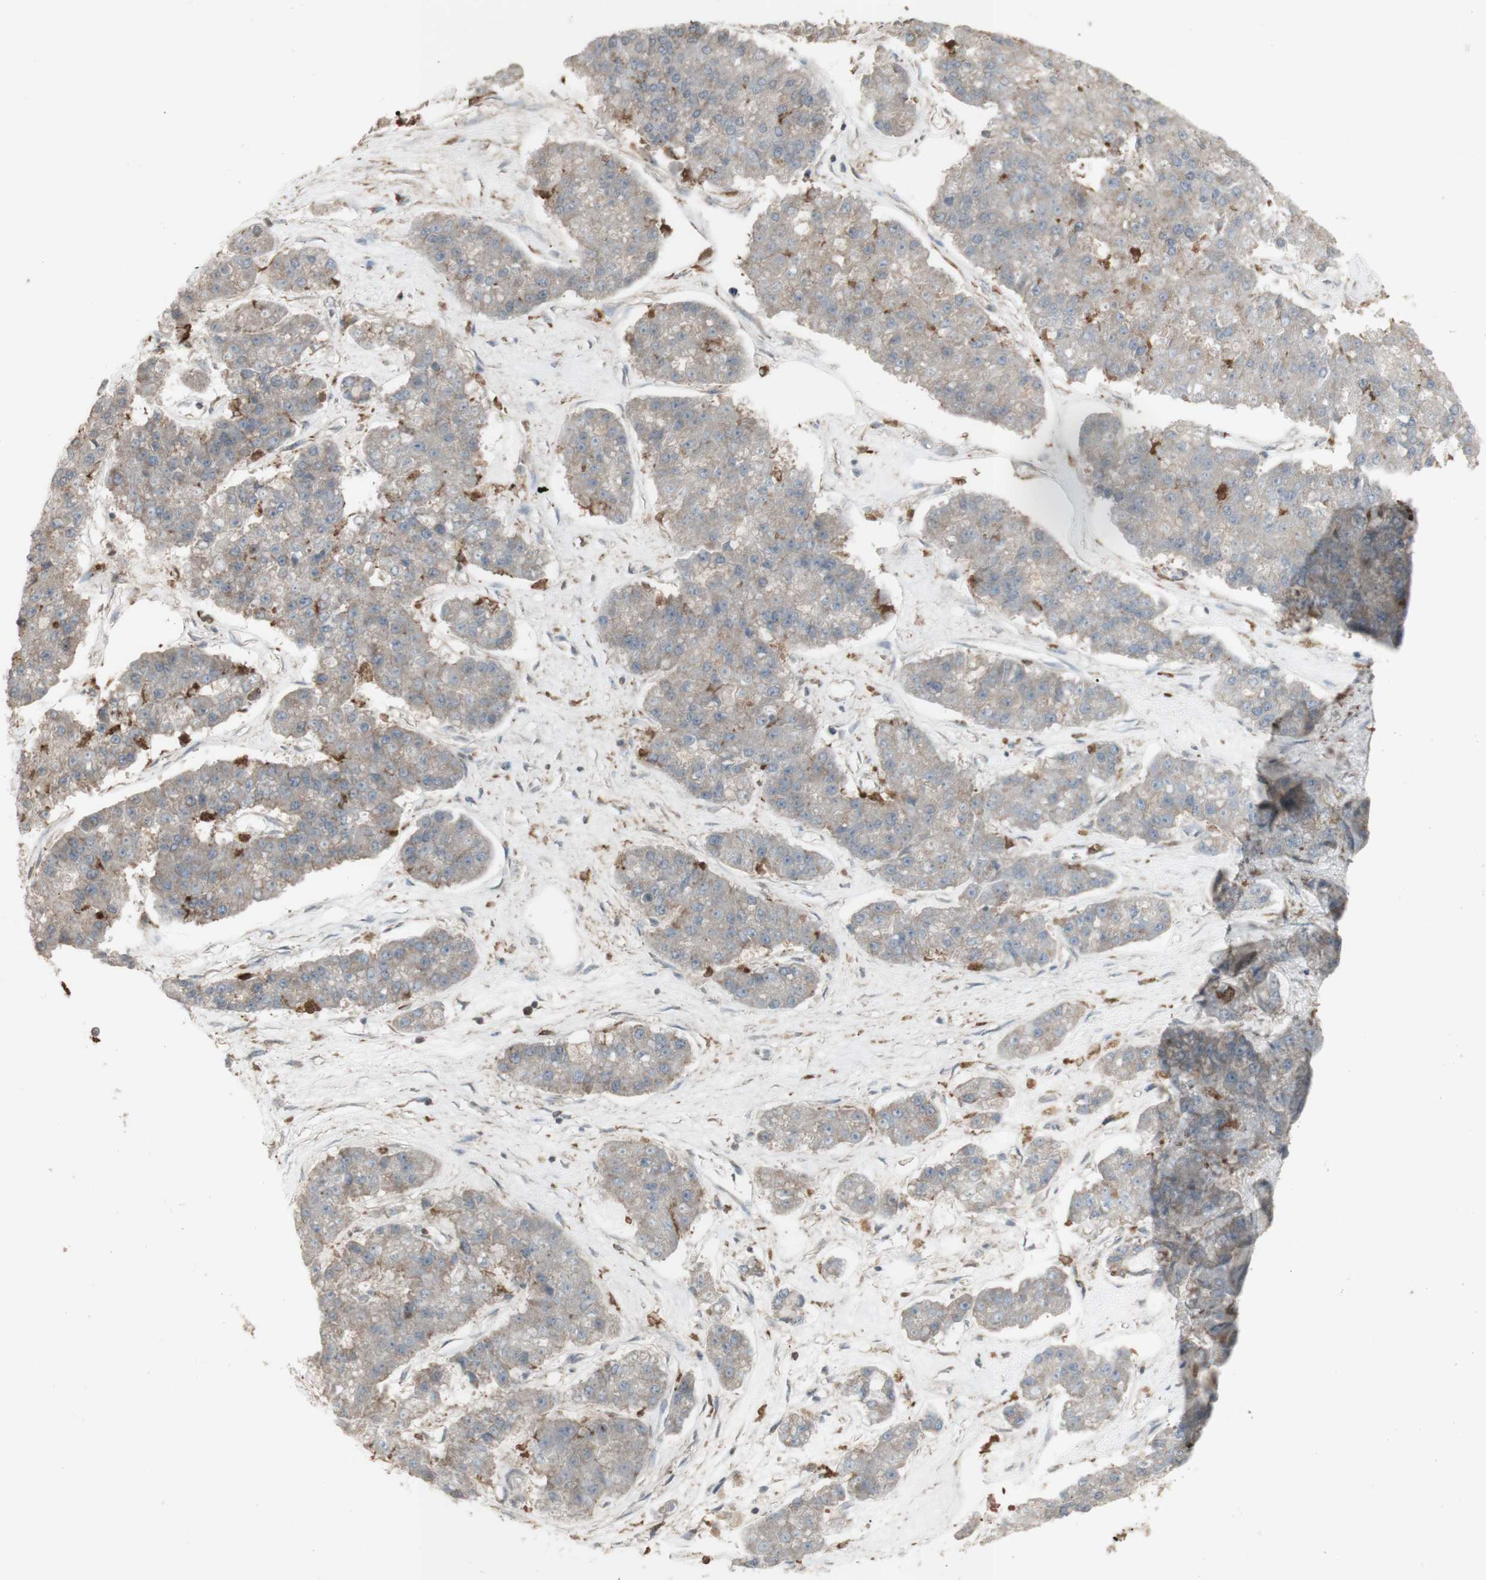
{"staining": {"intensity": "weak", "quantity": "<25%", "location": "cytoplasmic/membranous"}, "tissue": "pancreatic cancer", "cell_type": "Tumor cells", "image_type": "cancer", "snomed": [{"axis": "morphology", "description": "Adenocarcinoma, NOS"}, {"axis": "topography", "description": "Pancreas"}], "caption": "High magnification brightfield microscopy of pancreatic adenocarcinoma stained with DAB (3,3'-diaminobenzidine) (brown) and counterstained with hematoxylin (blue): tumor cells show no significant staining.", "gene": "ATP6V1E1", "patient": {"sex": "male", "age": 50}}